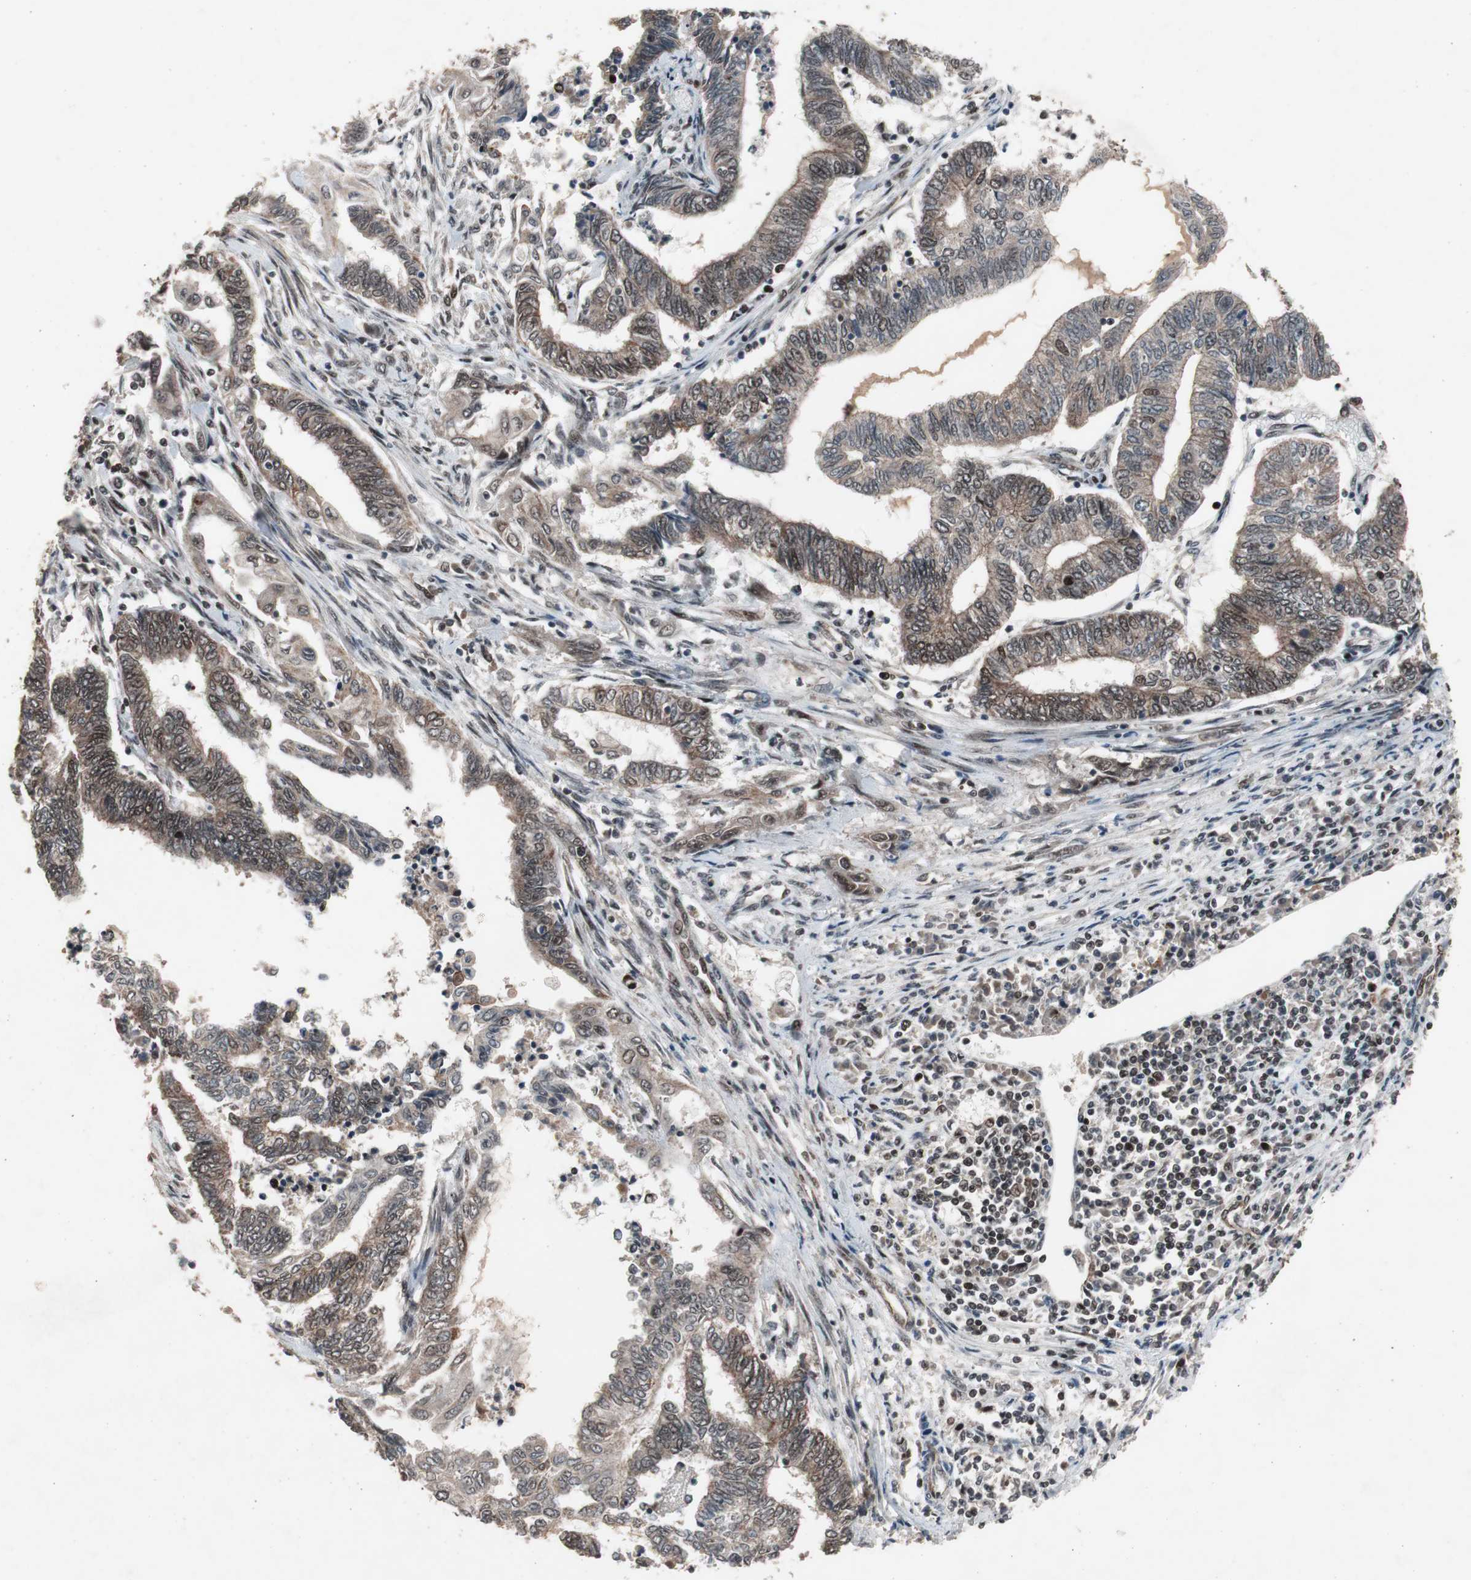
{"staining": {"intensity": "moderate", "quantity": ">75%", "location": "cytoplasmic/membranous,nuclear"}, "tissue": "endometrial cancer", "cell_type": "Tumor cells", "image_type": "cancer", "snomed": [{"axis": "morphology", "description": "Adenocarcinoma, NOS"}, {"axis": "topography", "description": "Uterus"}, {"axis": "topography", "description": "Endometrium"}], "caption": "The immunohistochemical stain labels moderate cytoplasmic/membranous and nuclear expression in tumor cells of adenocarcinoma (endometrial) tissue.", "gene": "RPA1", "patient": {"sex": "female", "age": 70}}